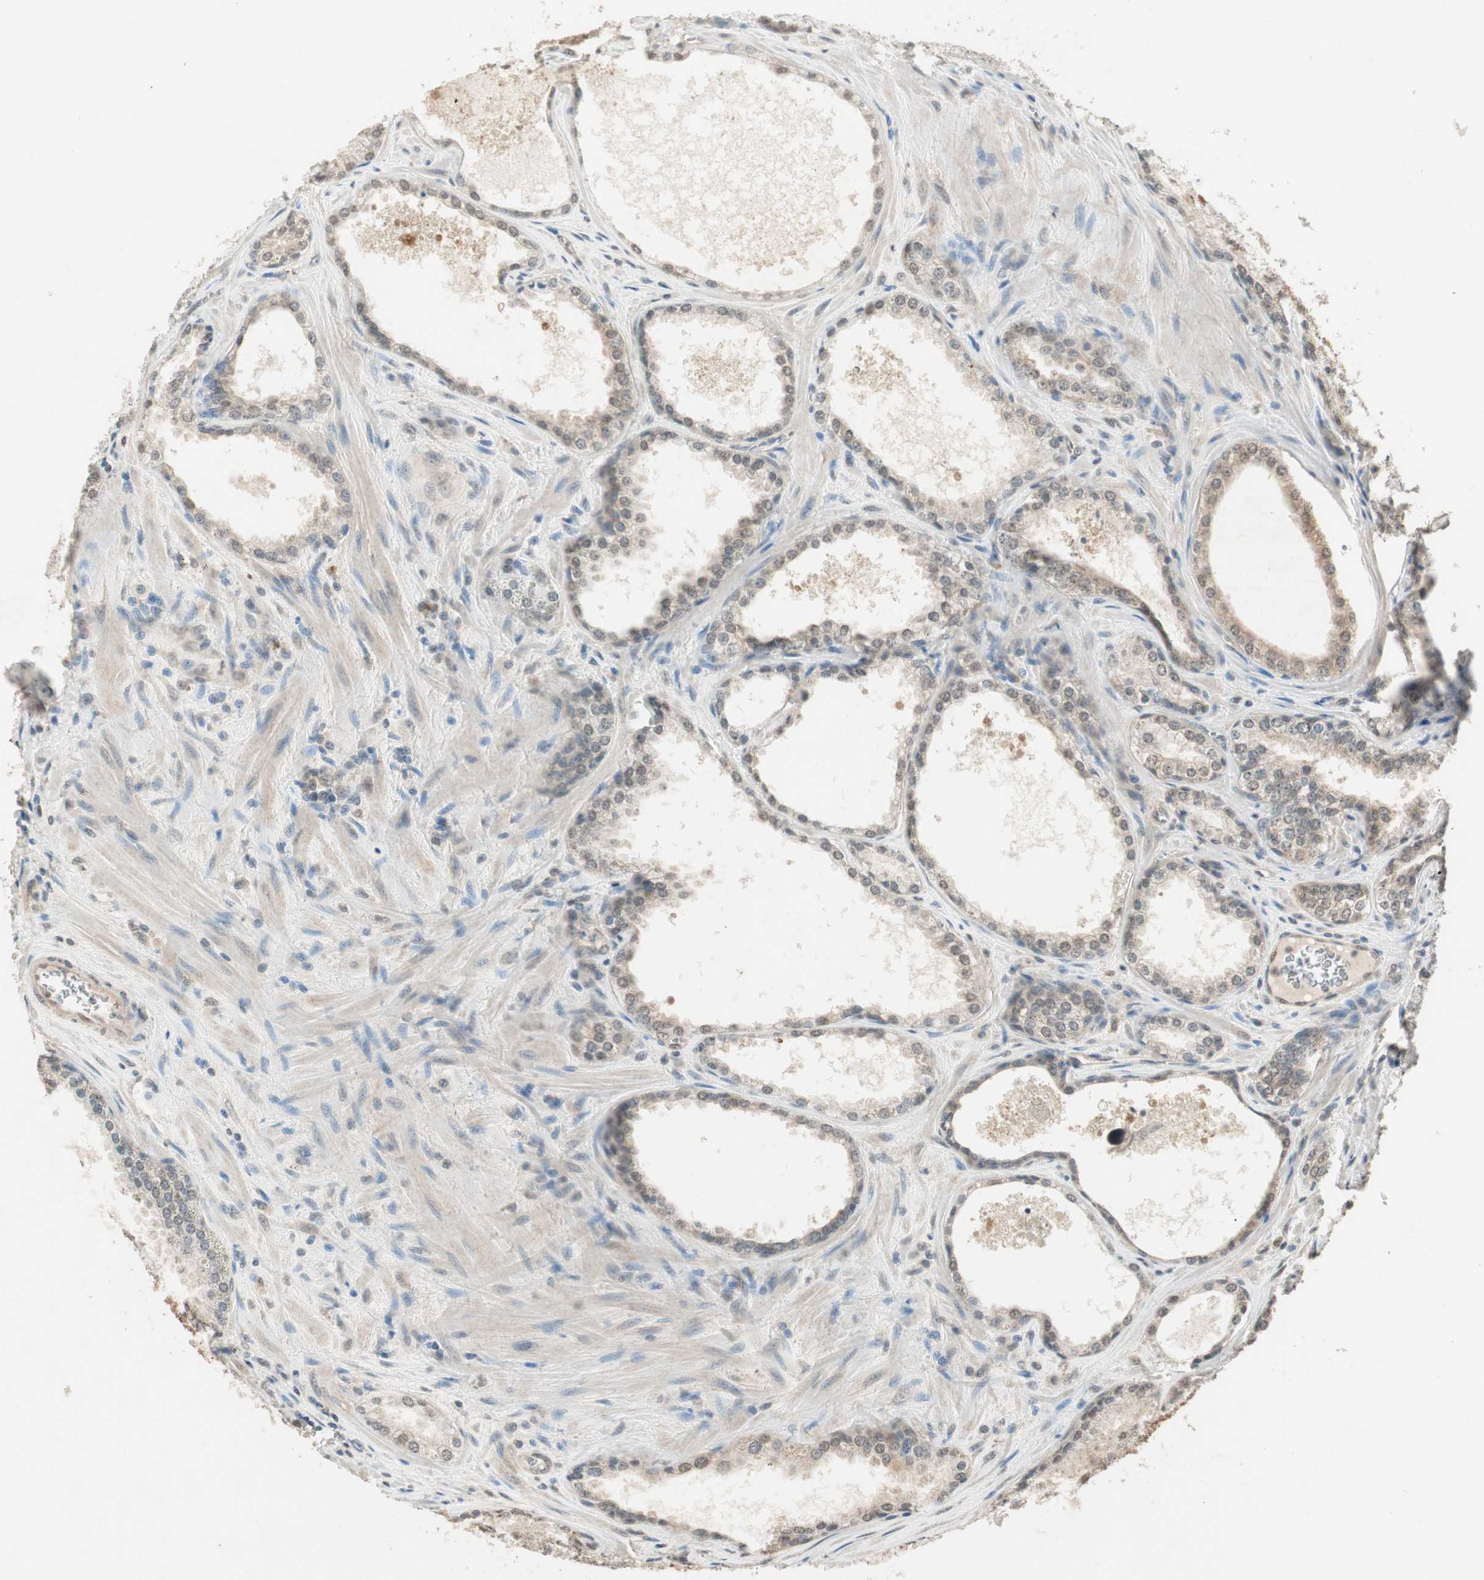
{"staining": {"intensity": "weak", "quantity": ">75%", "location": "cytoplasmic/membranous"}, "tissue": "prostate cancer", "cell_type": "Tumor cells", "image_type": "cancer", "snomed": [{"axis": "morphology", "description": "Adenocarcinoma, Low grade"}, {"axis": "topography", "description": "Prostate"}], "caption": "Human prostate low-grade adenocarcinoma stained for a protein (brown) shows weak cytoplasmic/membranous positive expression in about >75% of tumor cells.", "gene": "USP5", "patient": {"sex": "male", "age": 60}}